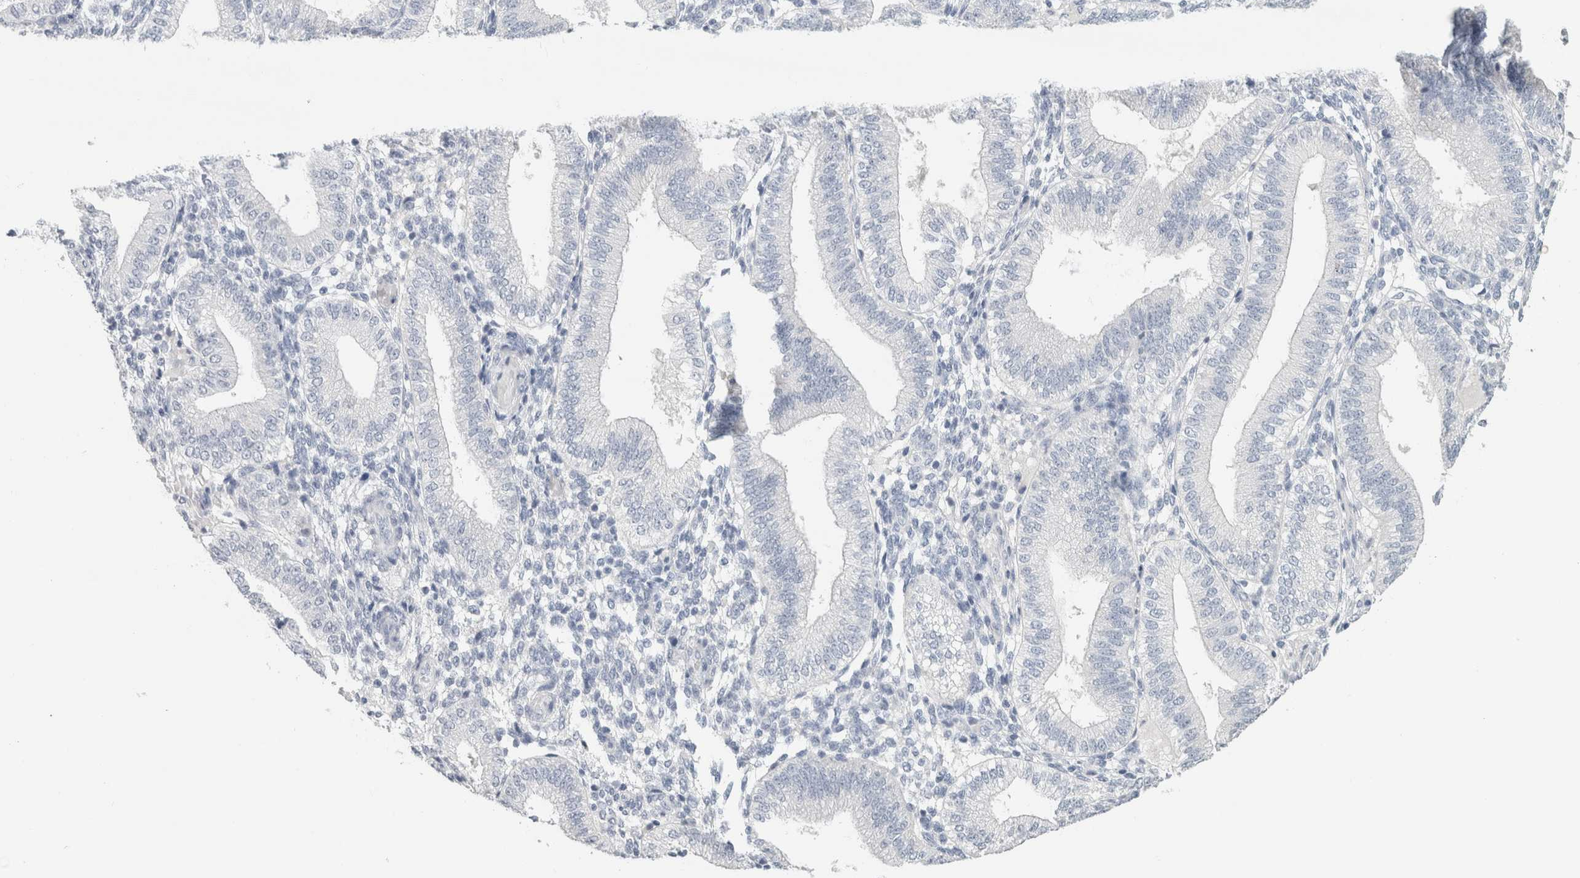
{"staining": {"intensity": "negative", "quantity": "none", "location": "none"}, "tissue": "endometrium", "cell_type": "Cells in endometrial stroma", "image_type": "normal", "snomed": [{"axis": "morphology", "description": "Normal tissue, NOS"}, {"axis": "topography", "description": "Endometrium"}], "caption": "An immunohistochemistry micrograph of unremarkable endometrium is shown. There is no staining in cells in endometrial stroma of endometrium.", "gene": "SLC6A1", "patient": {"sex": "female", "age": 39}}